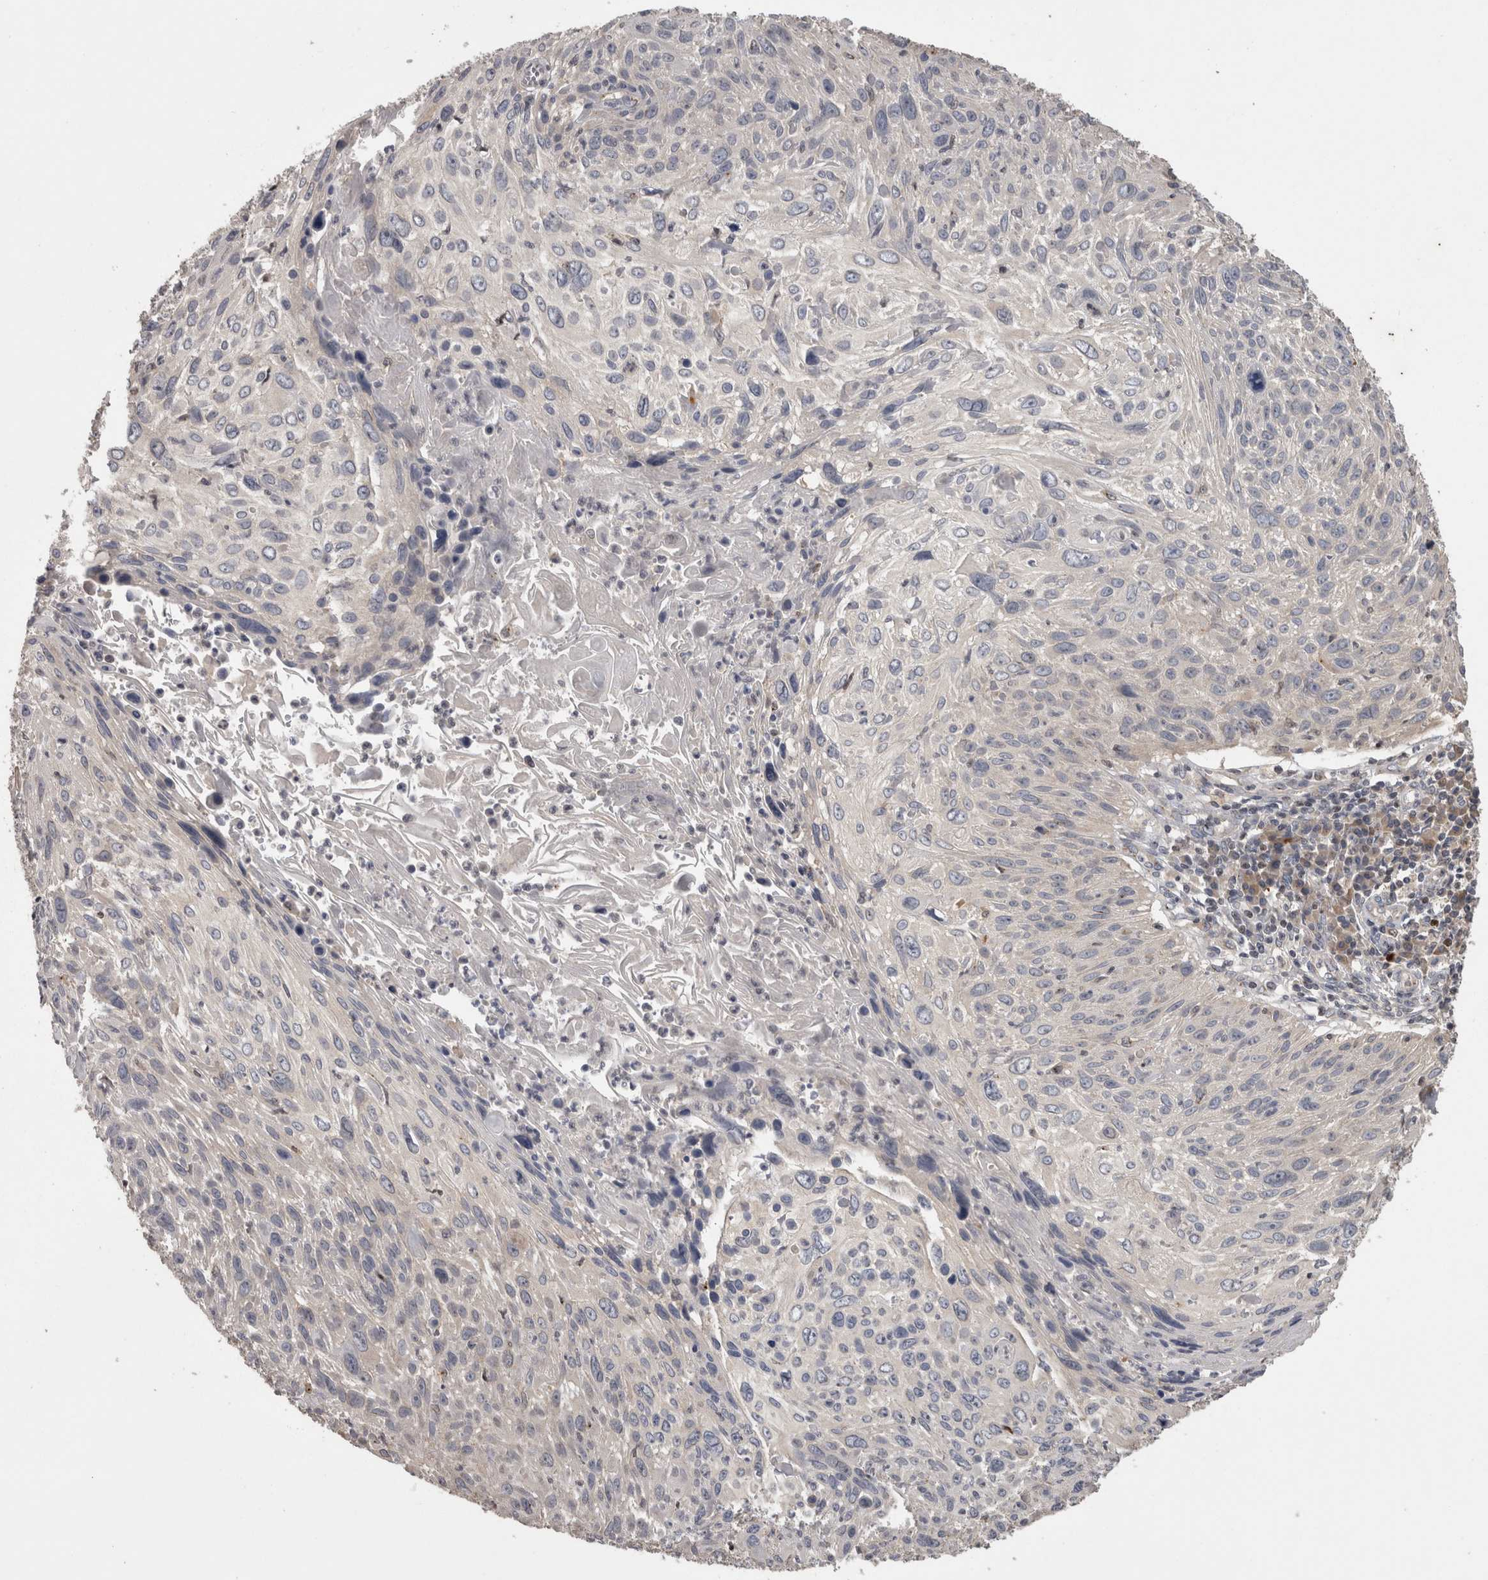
{"staining": {"intensity": "negative", "quantity": "none", "location": "none"}, "tissue": "cervical cancer", "cell_type": "Tumor cells", "image_type": "cancer", "snomed": [{"axis": "morphology", "description": "Squamous cell carcinoma, NOS"}, {"axis": "topography", "description": "Cervix"}], "caption": "Immunohistochemistry micrograph of human squamous cell carcinoma (cervical) stained for a protein (brown), which displays no staining in tumor cells.", "gene": "PCM1", "patient": {"sex": "female", "age": 51}}